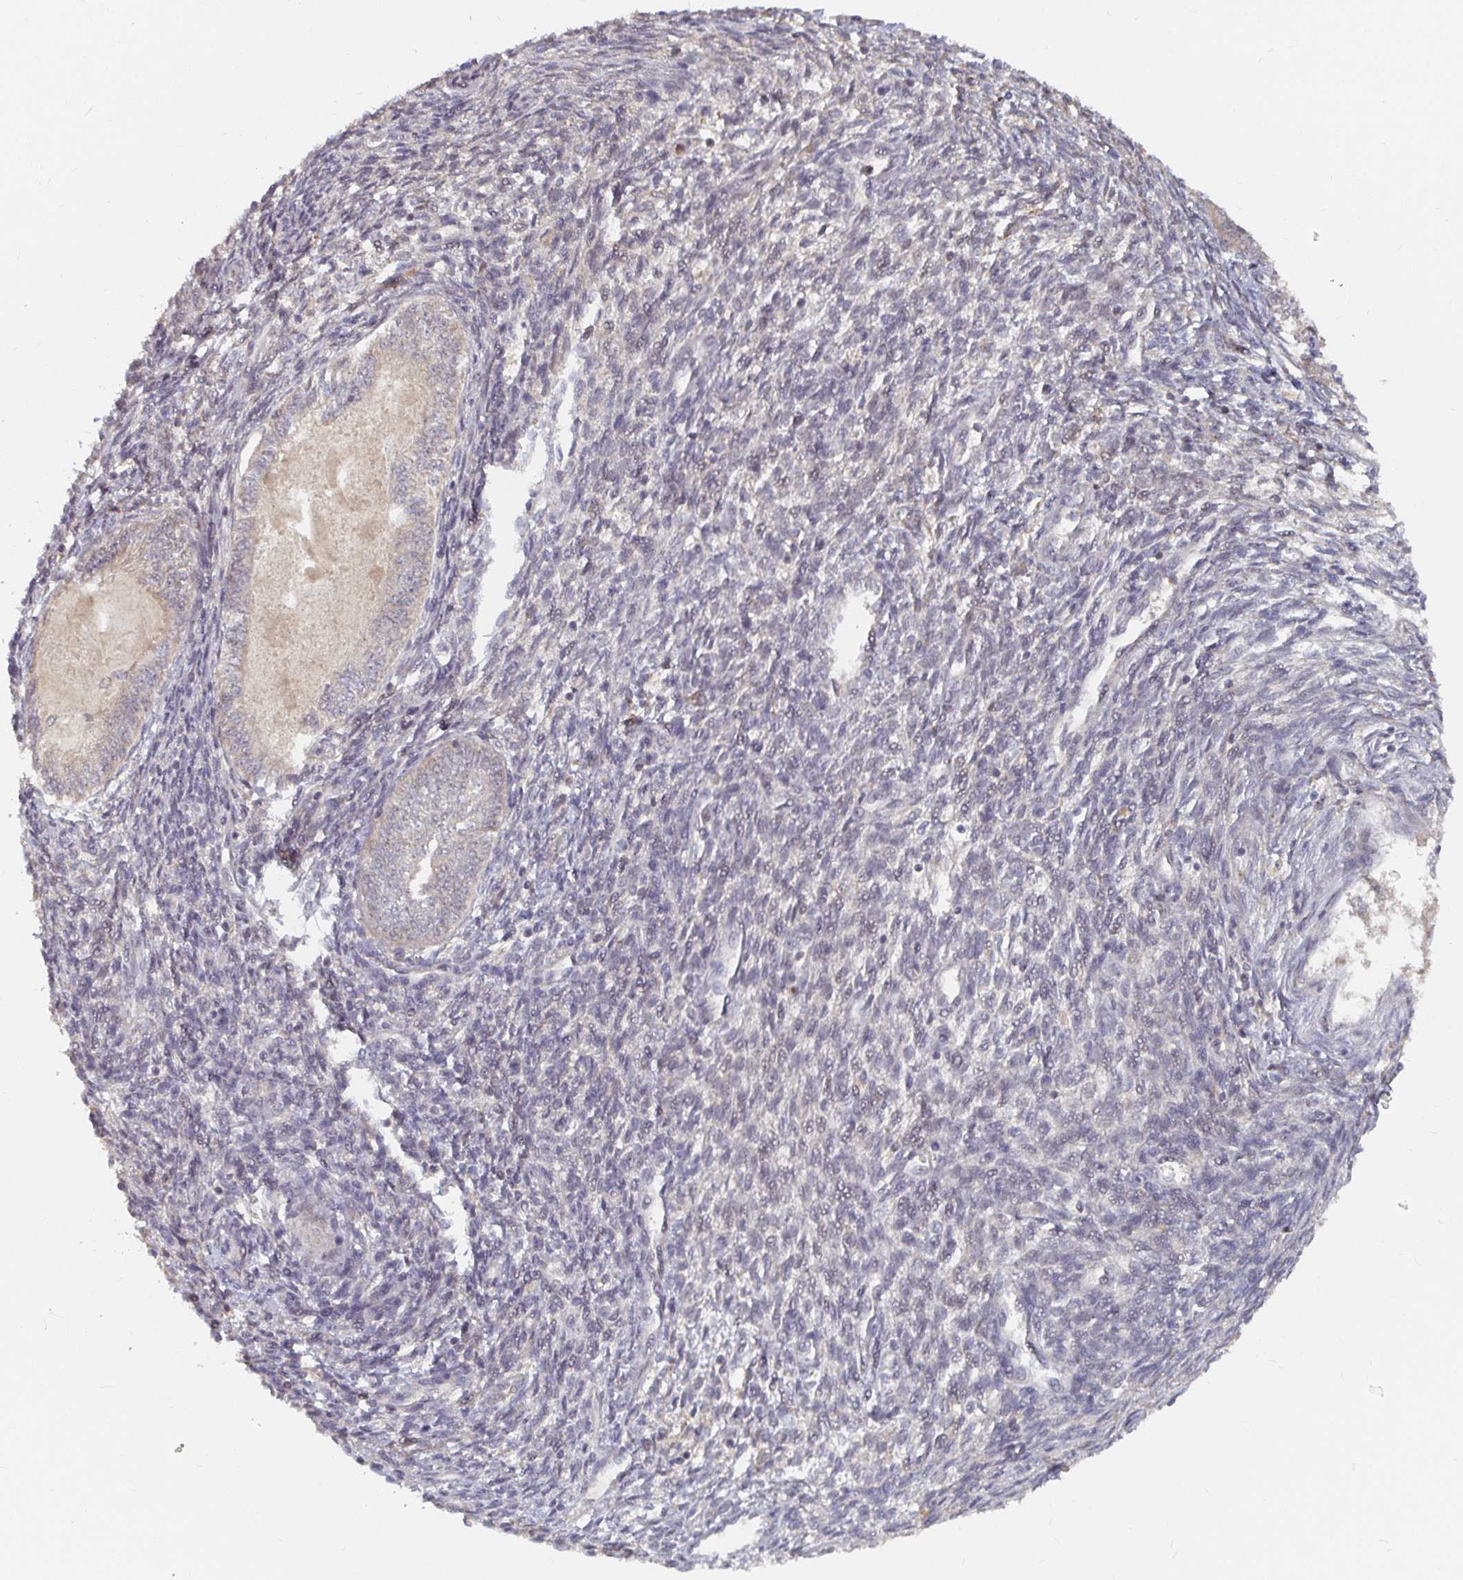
{"staining": {"intensity": "weak", "quantity": "<25%", "location": "cytoplasmic/membranous"}, "tissue": "endometrial cancer", "cell_type": "Tumor cells", "image_type": "cancer", "snomed": [{"axis": "morphology", "description": "Carcinoma, NOS"}, {"axis": "topography", "description": "Uterus"}], "caption": "This is an IHC image of human endometrial carcinoma. There is no staining in tumor cells.", "gene": "LRP5", "patient": {"sex": "female", "age": 76}}